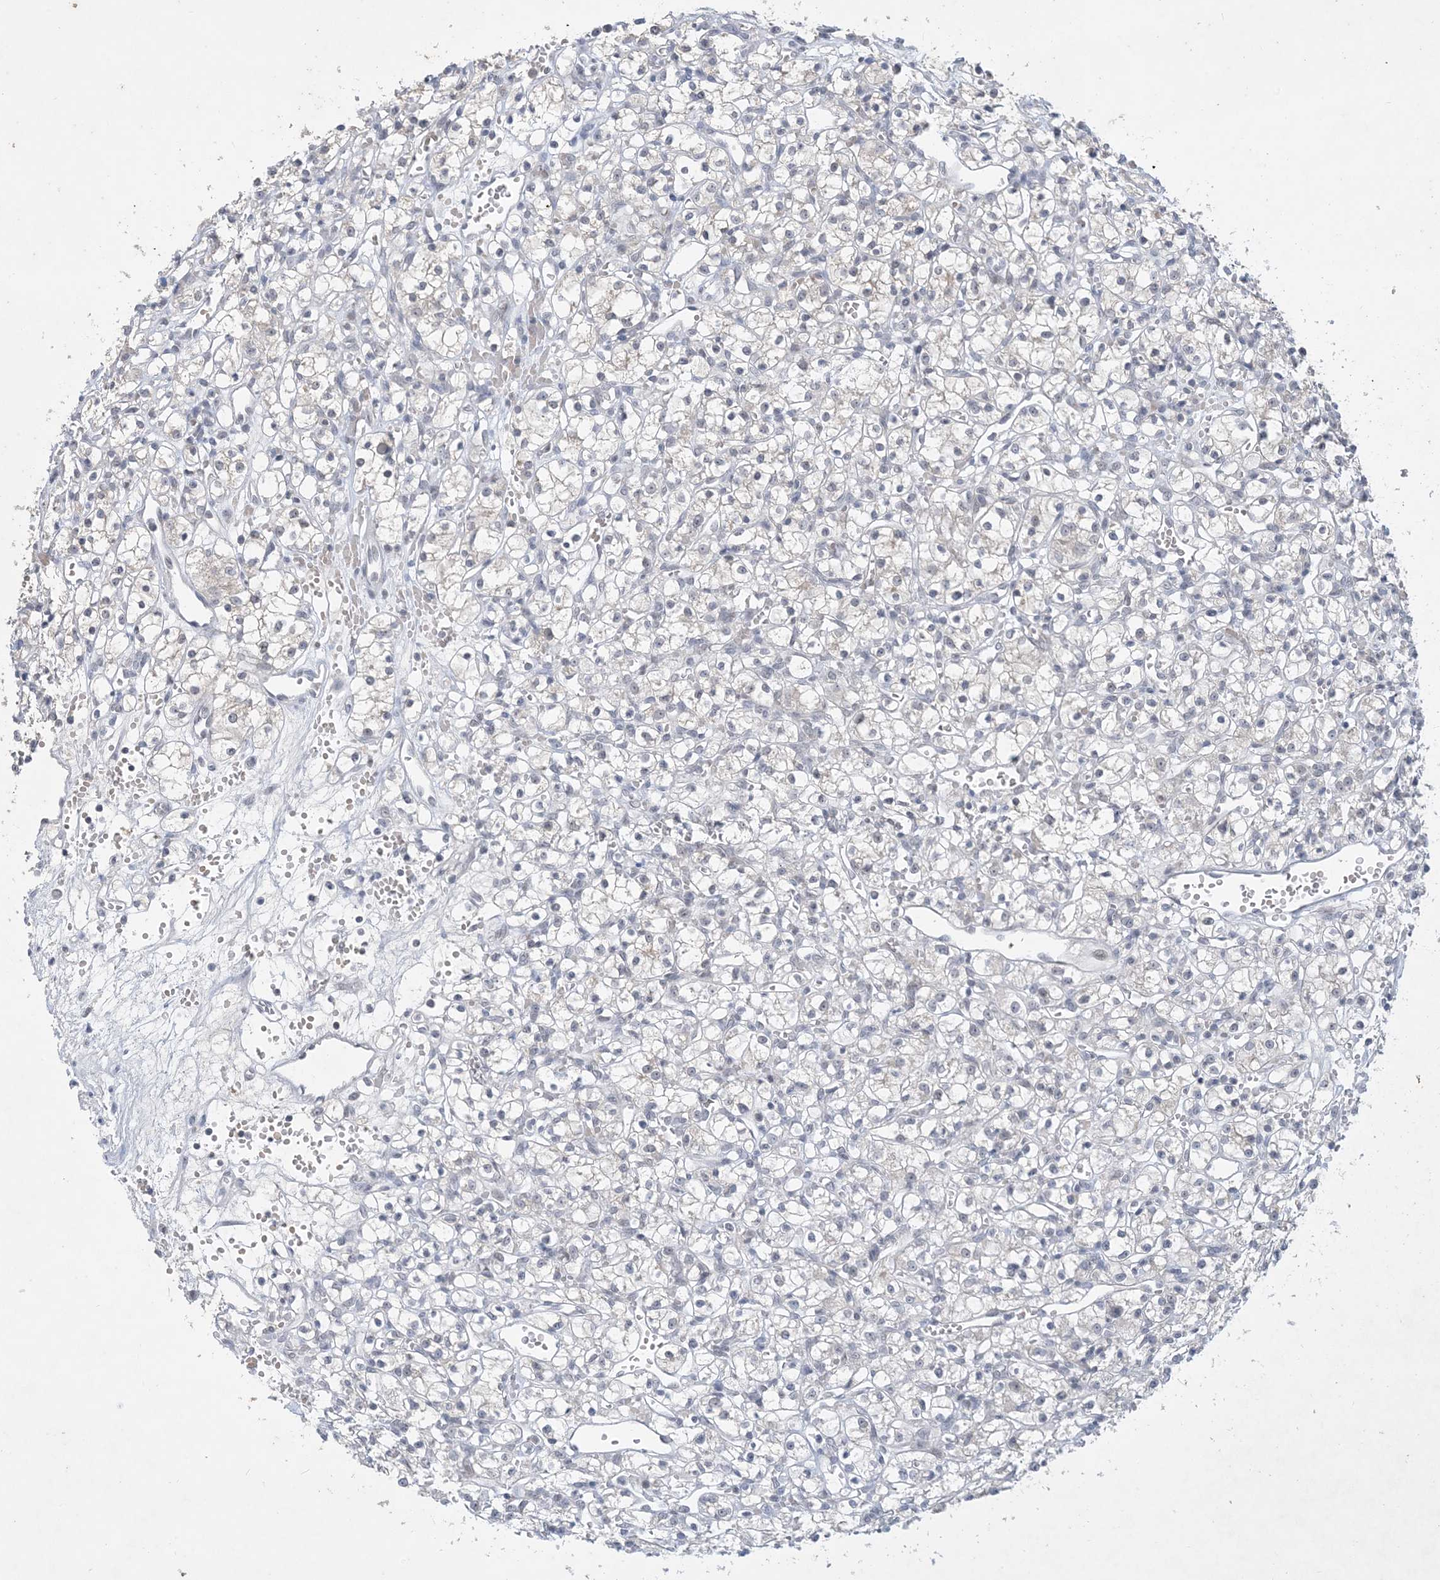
{"staining": {"intensity": "negative", "quantity": "none", "location": "none"}, "tissue": "renal cancer", "cell_type": "Tumor cells", "image_type": "cancer", "snomed": [{"axis": "morphology", "description": "Adenocarcinoma, NOS"}, {"axis": "topography", "description": "Kidney"}], "caption": "The micrograph demonstrates no significant positivity in tumor cells of renal adenocarcinoma.", "gene": "ZNF674", "patient": {"sex": "female", "age": 59}}